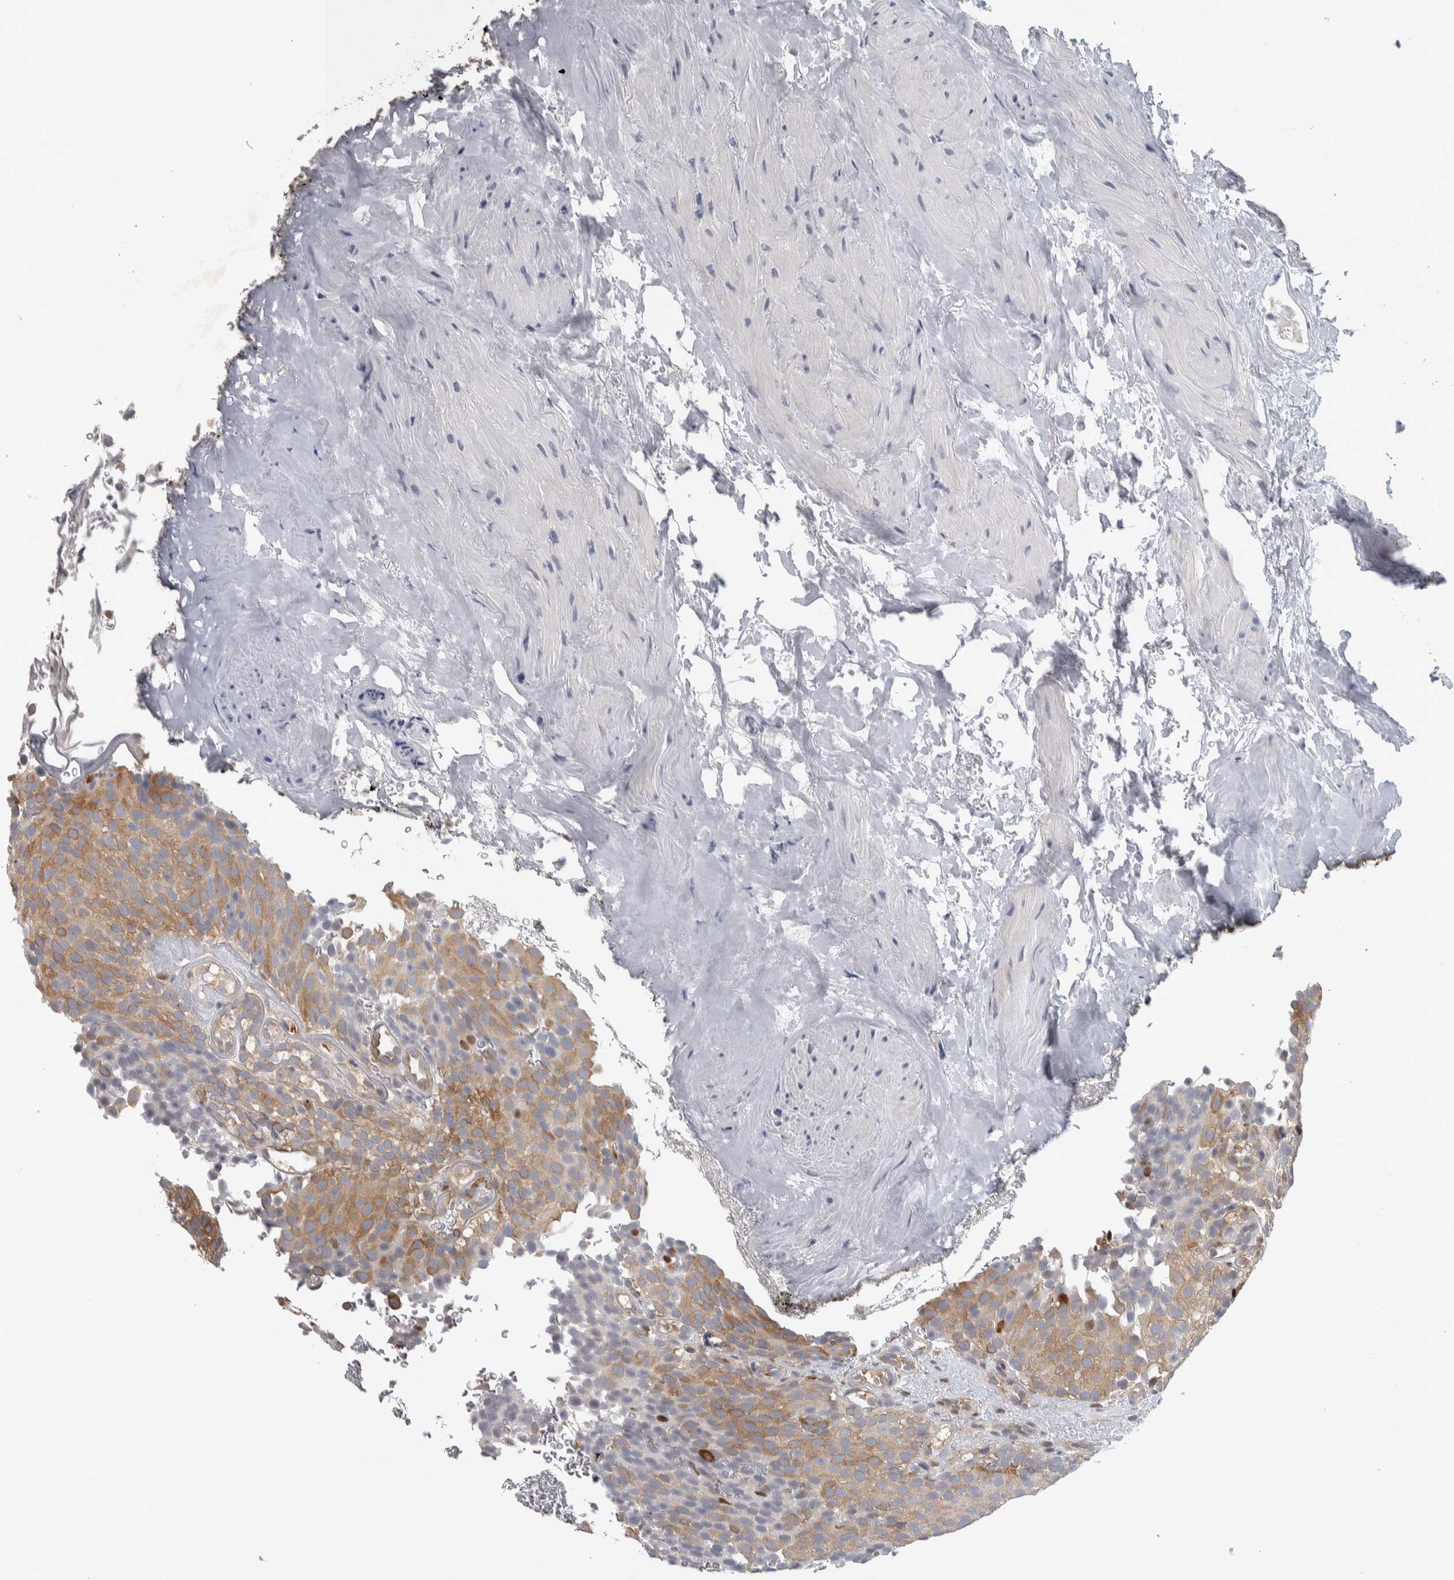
{"staining": {"intensity": "moderate", "quantity": ">75%", "location": "cytoplasmic/membranous"}, "tissue": "urothelial cancer", "cell_type": "Tumor cells", "image_type": "cancer", "snomed": [{"axis": "morphology", "description": "Urothelial carcinoma, Low grade"}, {"axis": "topography", "description": "Urinary bladder"}], "caption": "This photomicrograph demonstrates immunohistochemistry (IHC) staining of urothelial cancer, with medium moderate cytoplasmic/membranous positivity in approximately >75% of tumor cells.", "gene": "NFKB2", "patient": {"sex": "male", "age": 78}}